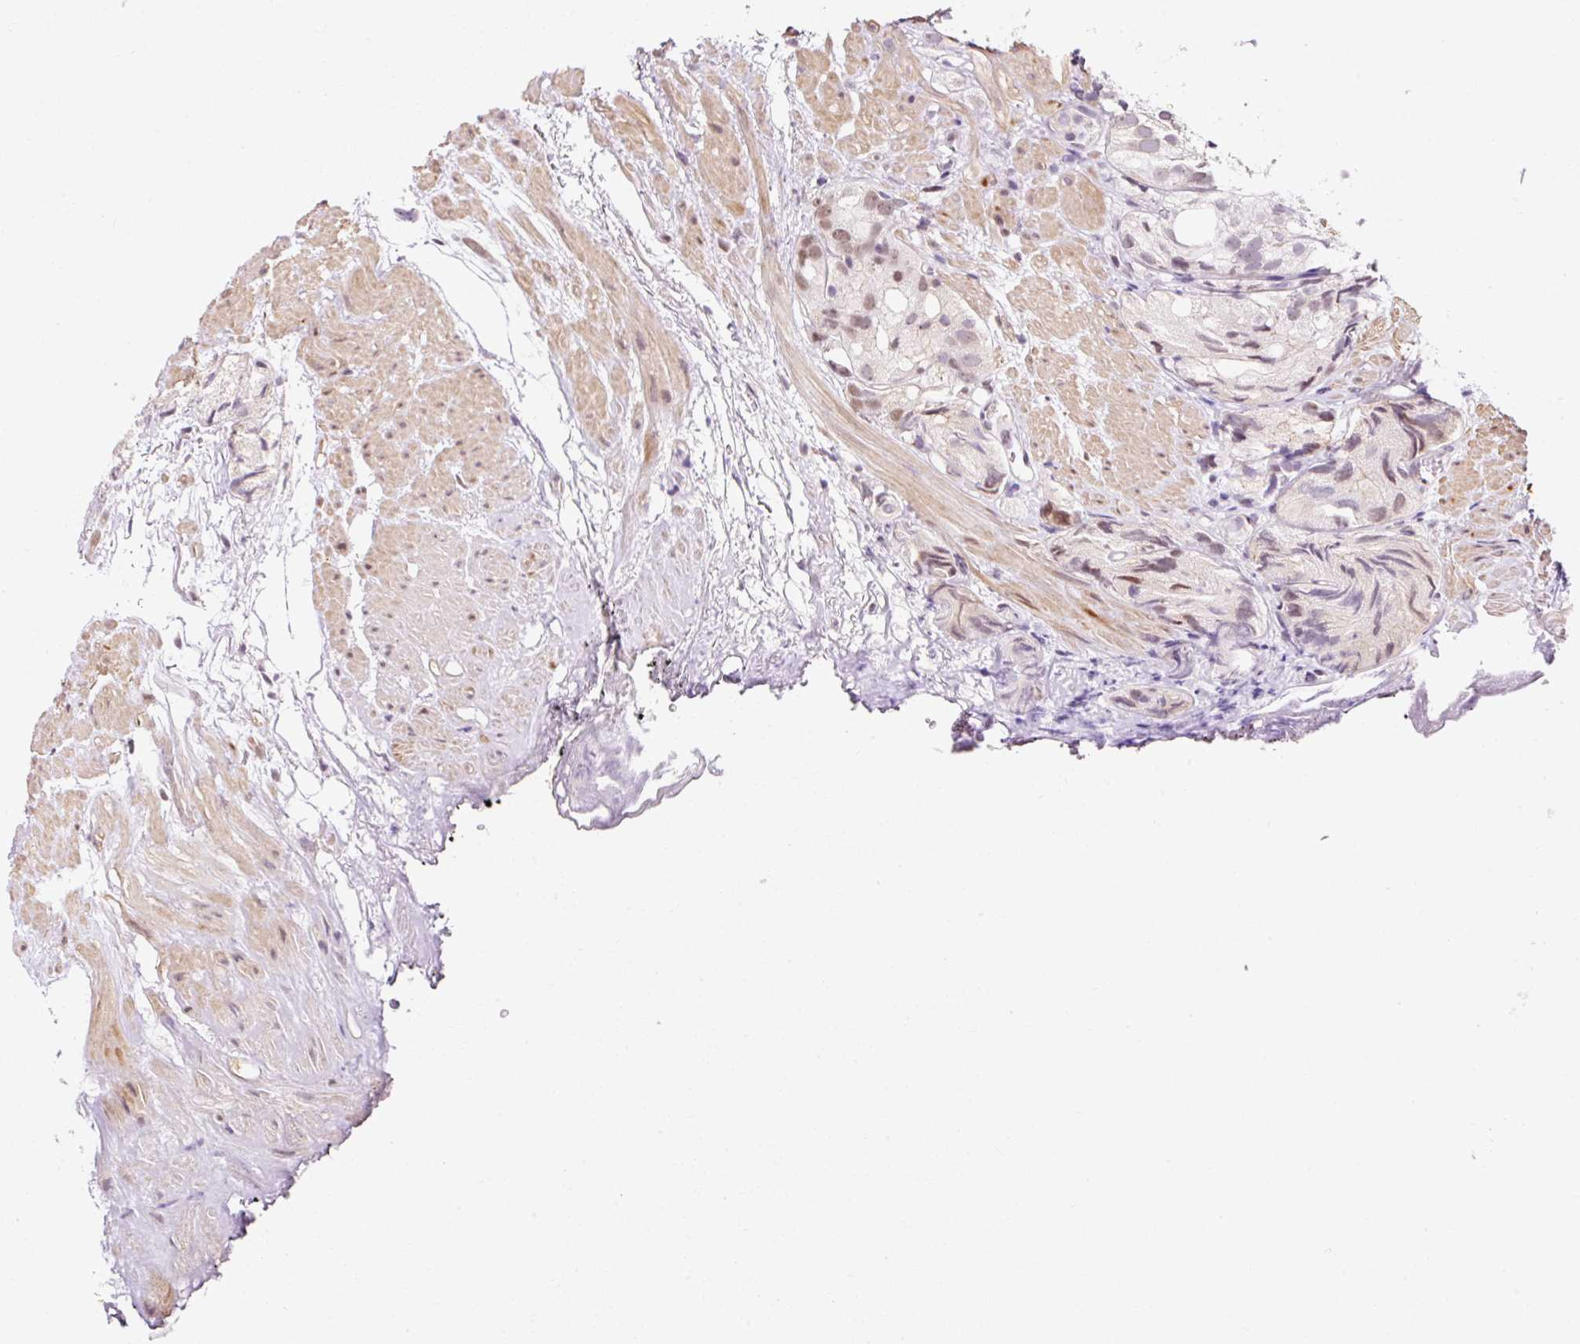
{"staining": {"intensity": "weak", "quantity": ">75%", "location": "cytoplasmic/membranous,nuclear"}, "tissue": "prostate cancer", "cell_type": "Tumor cells", "image_type": "cancer", "snomed": [{"axis": "morphology", "description": "Adenocarcinoma, High grade"}, {"axis": "topography", "description": "Prostate"}], "caption": "Adenocarcinoma (high-grade) (prostate) tissue demonstrates weak cytoplasmic/membranous and nuclear positivity in approximately >75% of tumor cells", "gene": "ZNF610", "patient": {"sex": "male", "age": 82}}